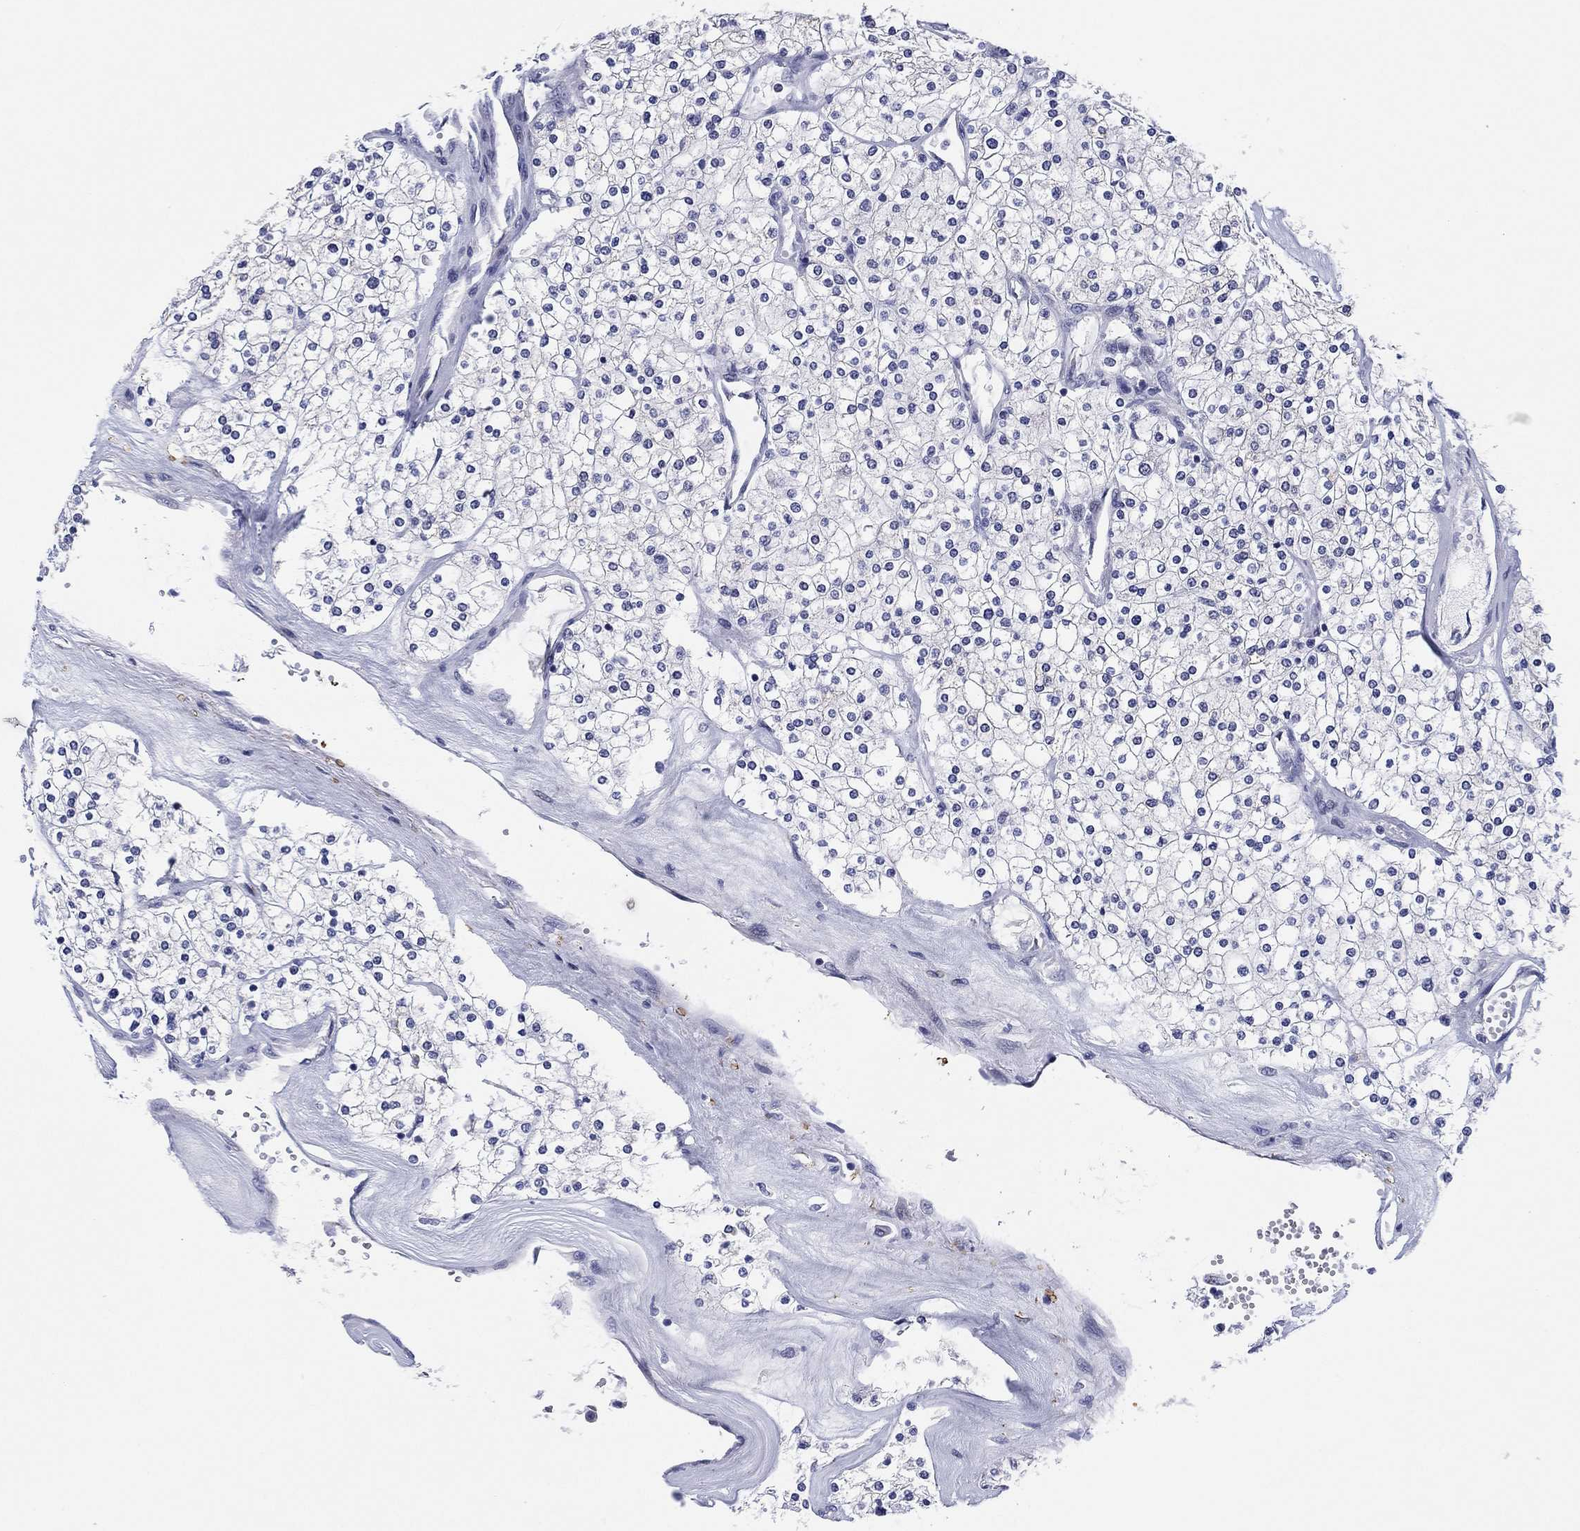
{"staining": {"intensity": "negative", "quantity": "none", "location": "none"}, "tissue": "renal cancer", "cell_type": "Tumor cells", "image_type": "cancer", "snomed": [{"axis": "morphology", "description": "Adenocarcinoma, NOS"}, {"axis": "topography", "description": "Kidney"}], "caption": "Tumor cells show no significant protein expression in renal cancer.", "gene": "CLIP3", "patient": {"sex": "male", "age": 80}}